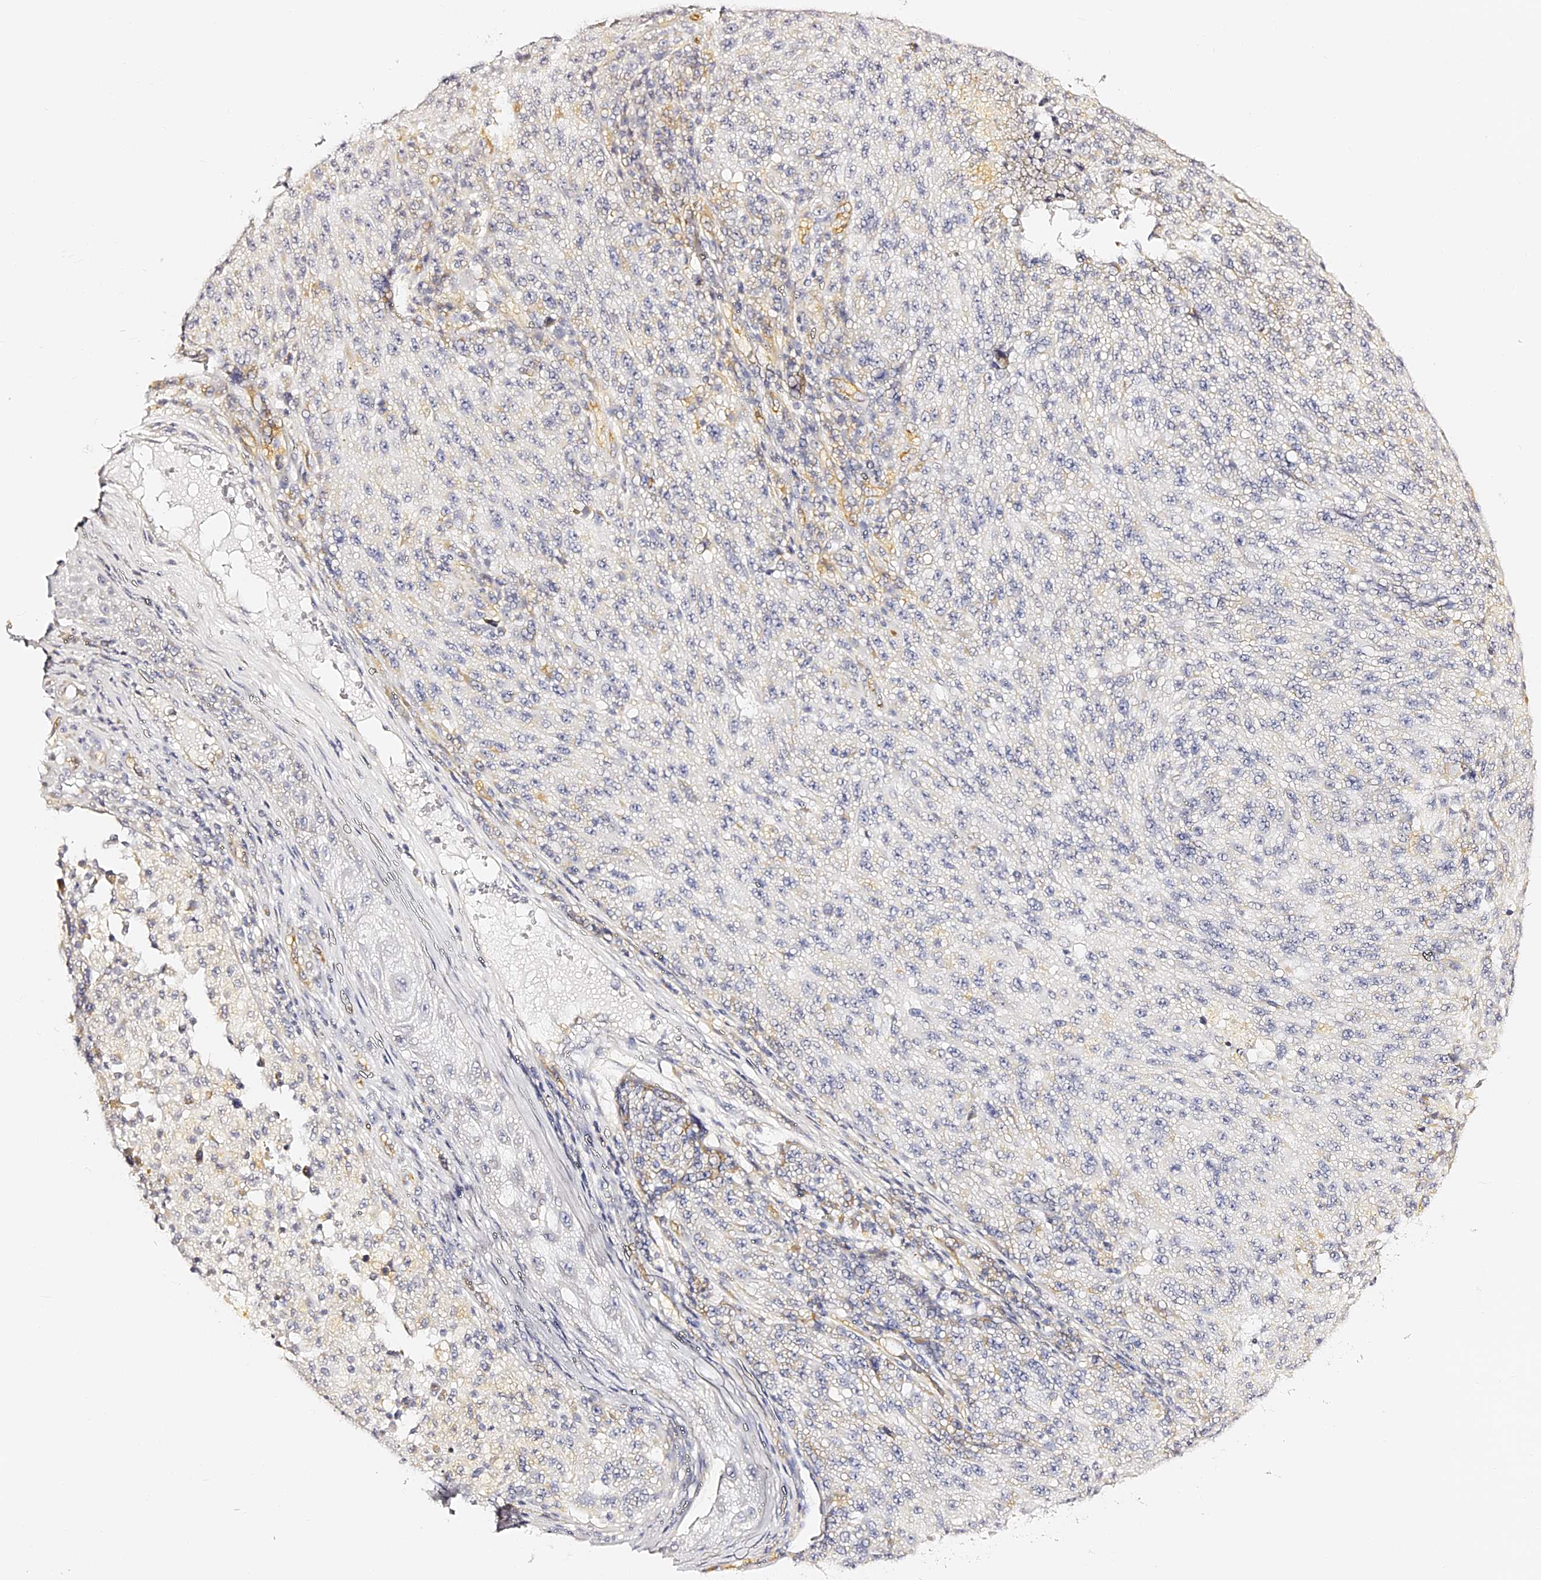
{"staining": {"intensity": "negative", "quantity": "none", "location": "none"}, "tissue": "melanoma", "cell_type": "Tumor cells", "image_type": "cancer", "snomed": [{"axis": "morphology", "description": "Malignant melanoma, NOS"}, {"axis": "topography", "description": "Skin"}], "caption": "IHC of human malignant melanoma displays no positivity in tumor cells. Nuclei are stained in blue.", "gene": "SLC1A3", "patient": {"sex": "male", "age": 53}}